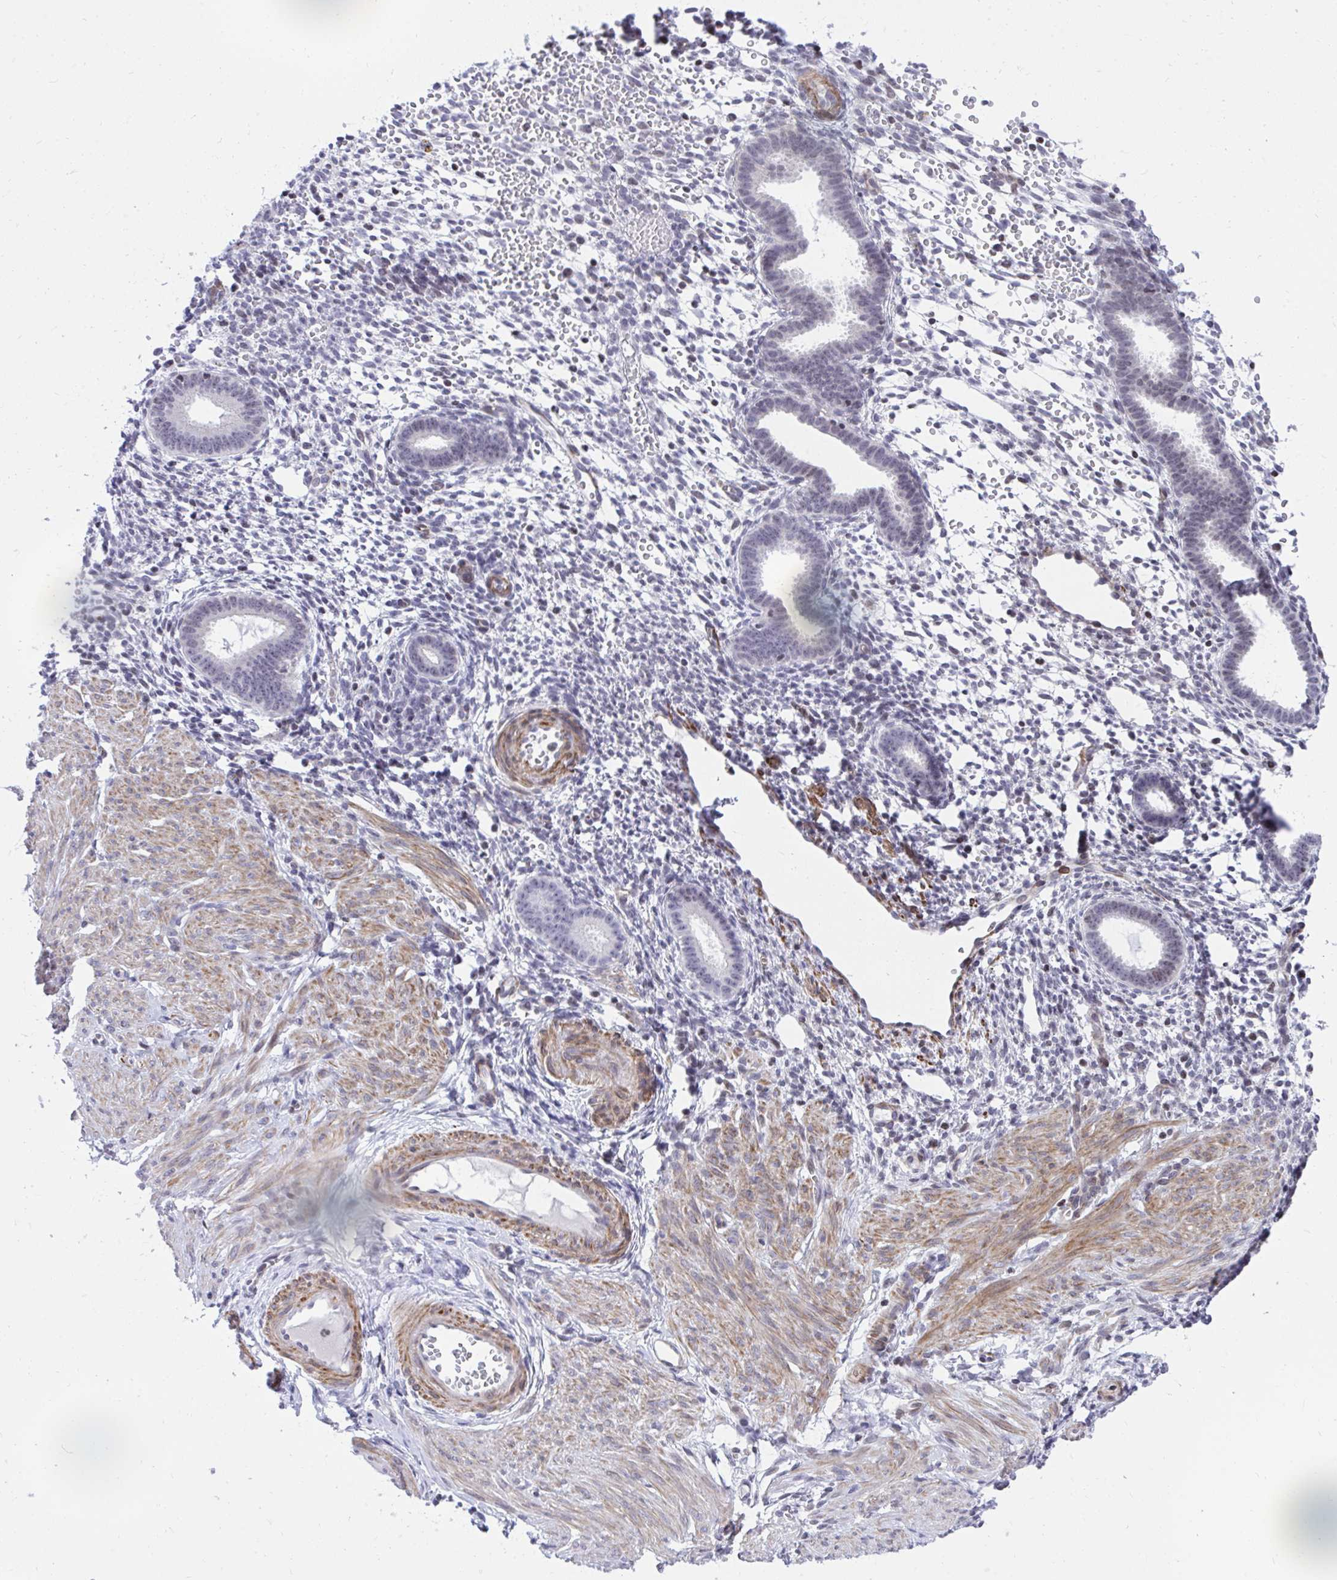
{"staining": {"intensity": "negative", "quantity": "none", "location": "none"}, "tissue": "endometrium", "cell_type": "Cells in endometrial stroma", "image_type": "normal", "snomed": [{"axis": "morphology", "description": "Normal tissue, NOS"}, {"axis": "topography", "description": "Endometrium"}], "caption": "Protein analysis of normal endometrium reveals no significant staining in cells in endometrial stroma.", "gene": "KCNN4", "patient": {"sex": "female", "age": 36}}